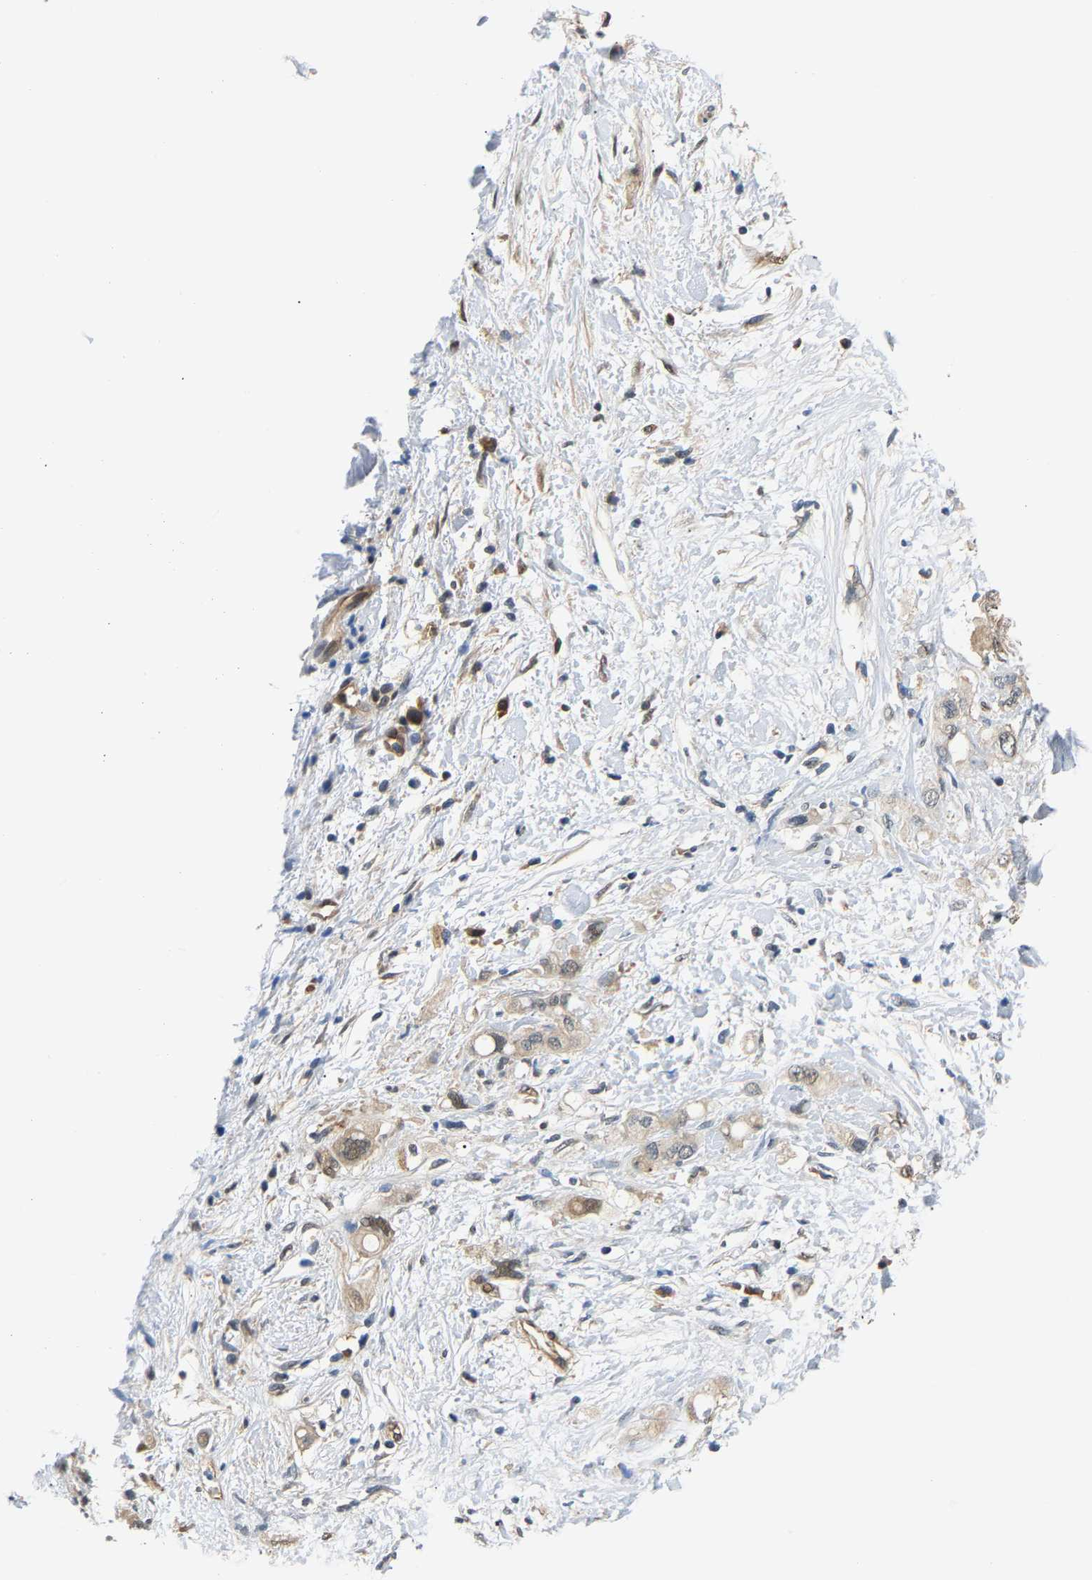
{"staining": {"intensity": "weak", "quantity": ">75%", "location": "cytoplasmic/membranous"}, "tissue": "pancreatic cancer", "cell_type": "Tumor cells", "image_type": "cancer", "snomed": [{"axis": "morphology", "description": "Adenocarcinoma, NOS"}, {"axis": "topography", "description": "Pancreas"}], "caption": "DAB (3,3'-diaminobenzidine) immunohistochemical staining of pancreatic adenocarcinoma demonstrates weak cytoplasmic/membranous protein positivity in about >75% of tumor cells. (DAB (3,3'-diaminobenzidine) IHC, brown staining for protein, blue staining for nuclei).", "gene": "ARHGEF12", "patient": {"sex": "female", "age": 56}}